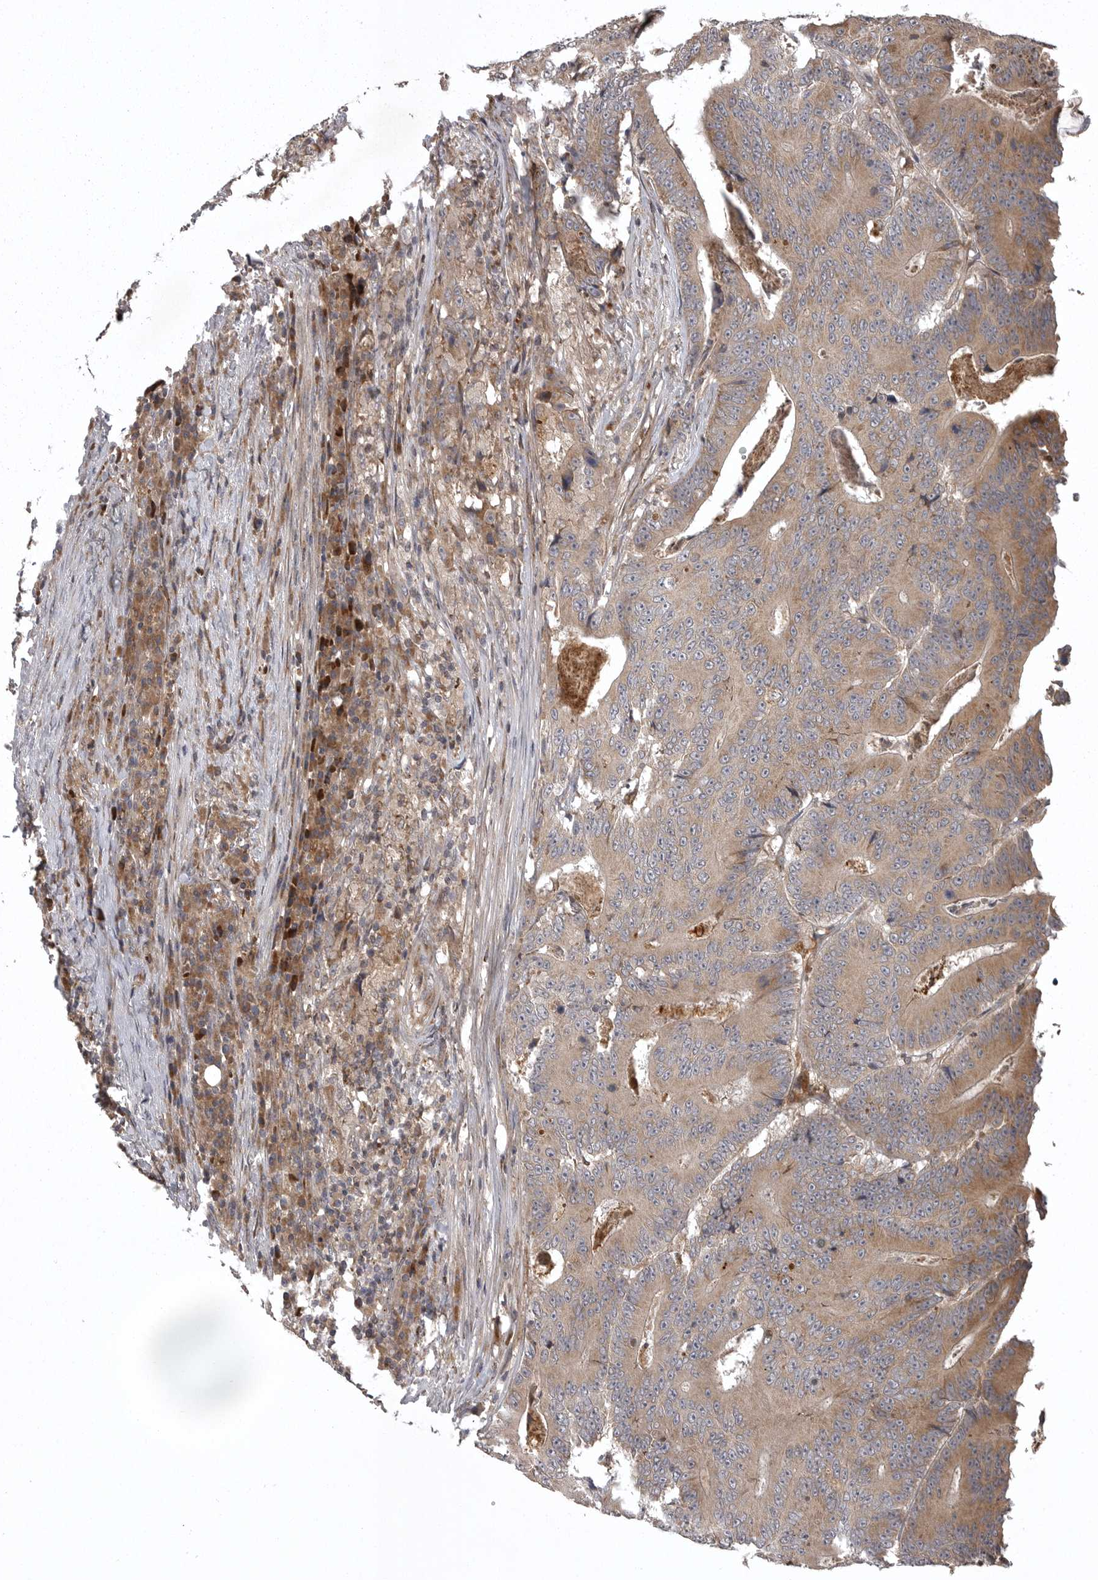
{"staining": {"intensity": "moderate", "quantity": ">75%", "location": "cytoplasmic/membranous"}, "tissue": "colorectal cancer", "cell_type": "Tumor cells", "image_type": "cancer", "snomed": [{"axis": "morphology", "description": "Adenocarcinoma, NOS"}, {"axis": "topography", "description": "Colon"}], "caption": "Protein expression analysis of human colorectal cancer reveals moderate cytoplasmic/membranous expression in approximately >75% of tumor cells.", "gene": "GPR31", "patient": {"sex": "male", "age": 83}}